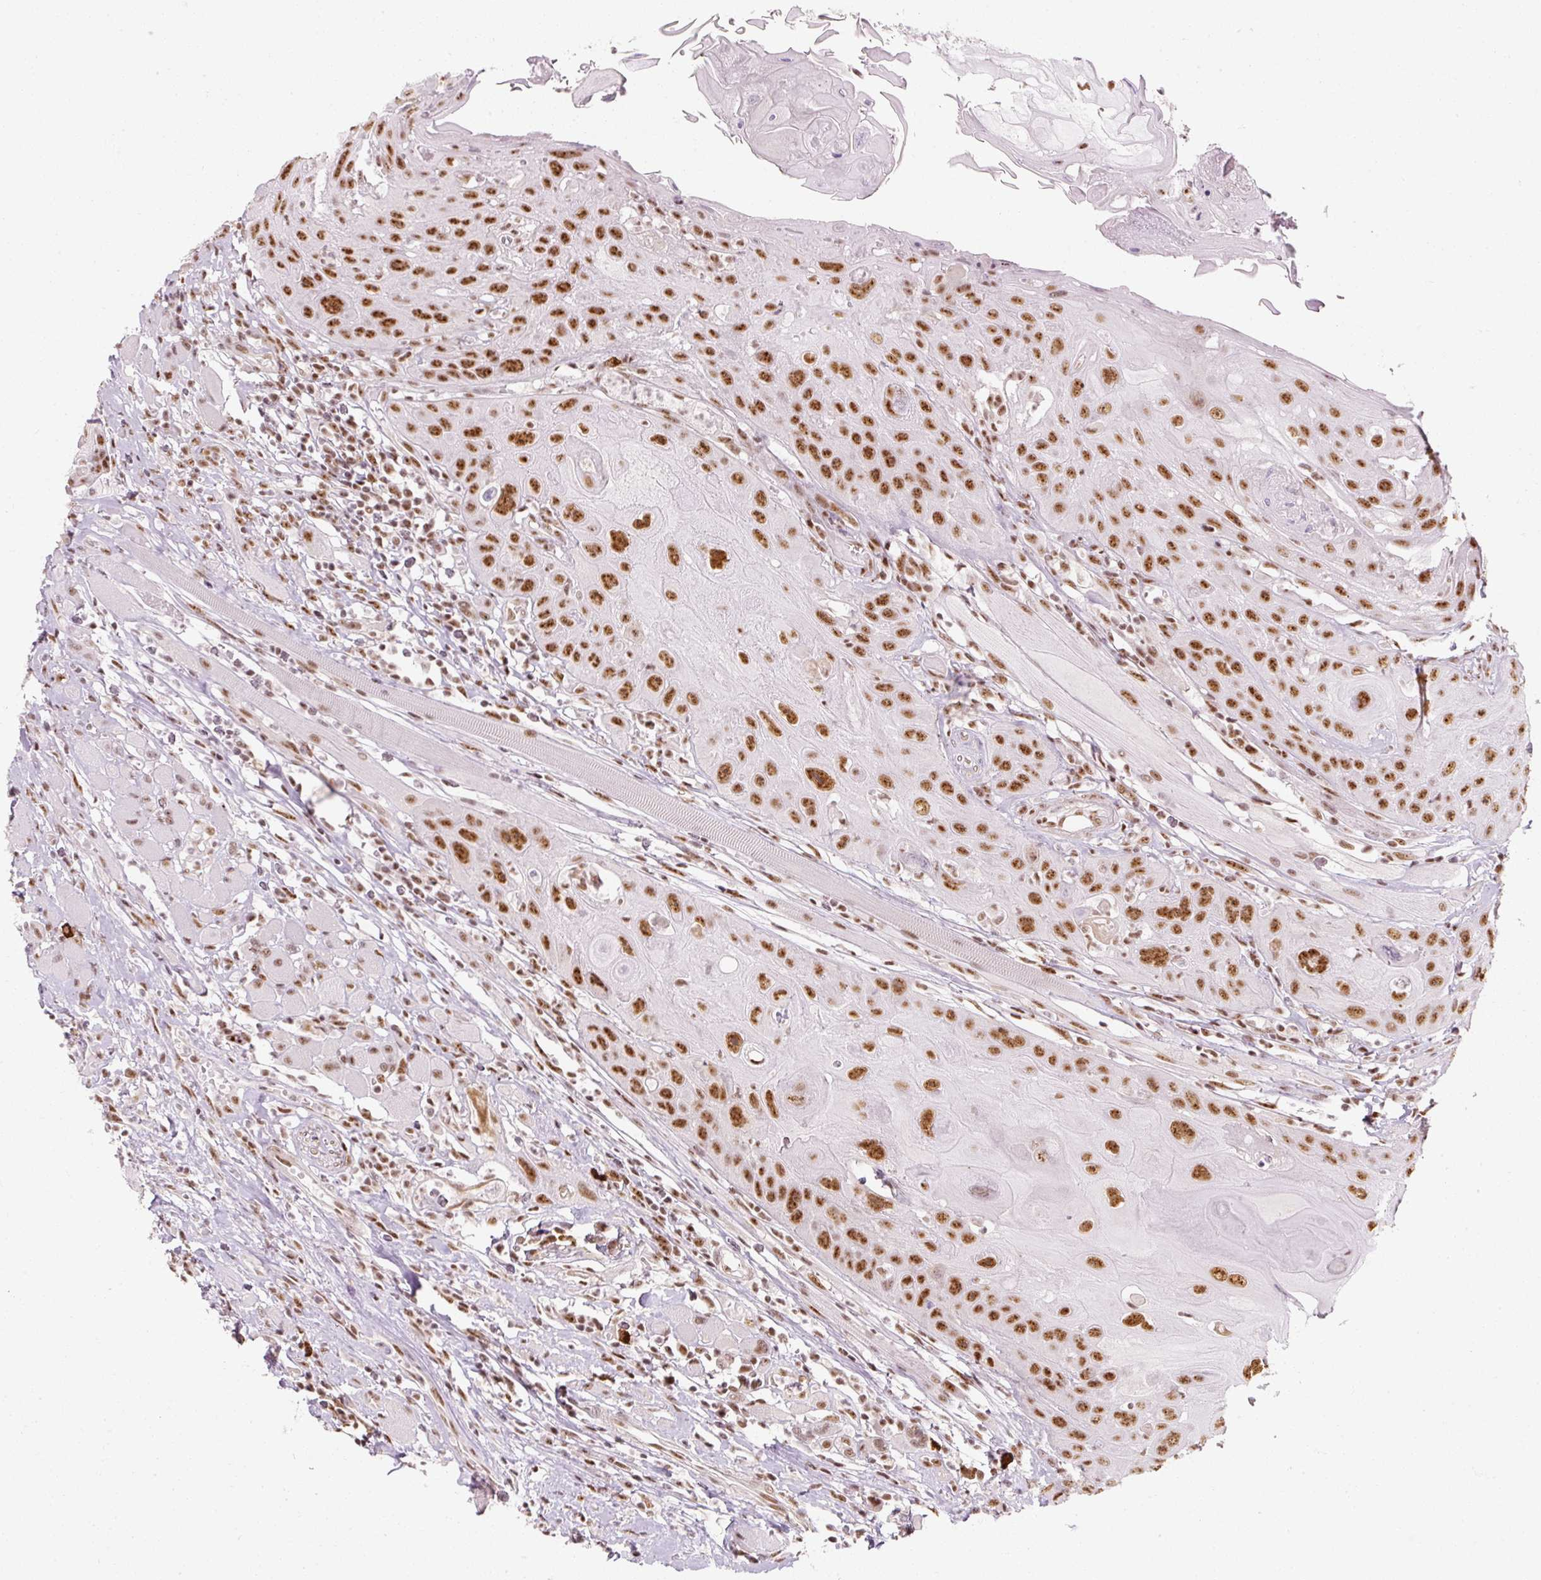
{"staining": {"intensity": "strong", "quantity": ">75%", "location": "nuclear"}, "tissue": "head and neck cancer", "cell_type": "Tumor cells", "image_type": "cancer", "snomed": [{"axis": "morphology", "description": "Squamous cell carcinoma, NOS"}, {"axis": "topography", "description": "Head-Neck"}], "caption": "A histopathology image of head and neck cancer stained for a protein exhibits strong nuclear brown staining in tumor cells.", "gene": "U2AF2", "patient": {"sex": "female", "age": 59}}